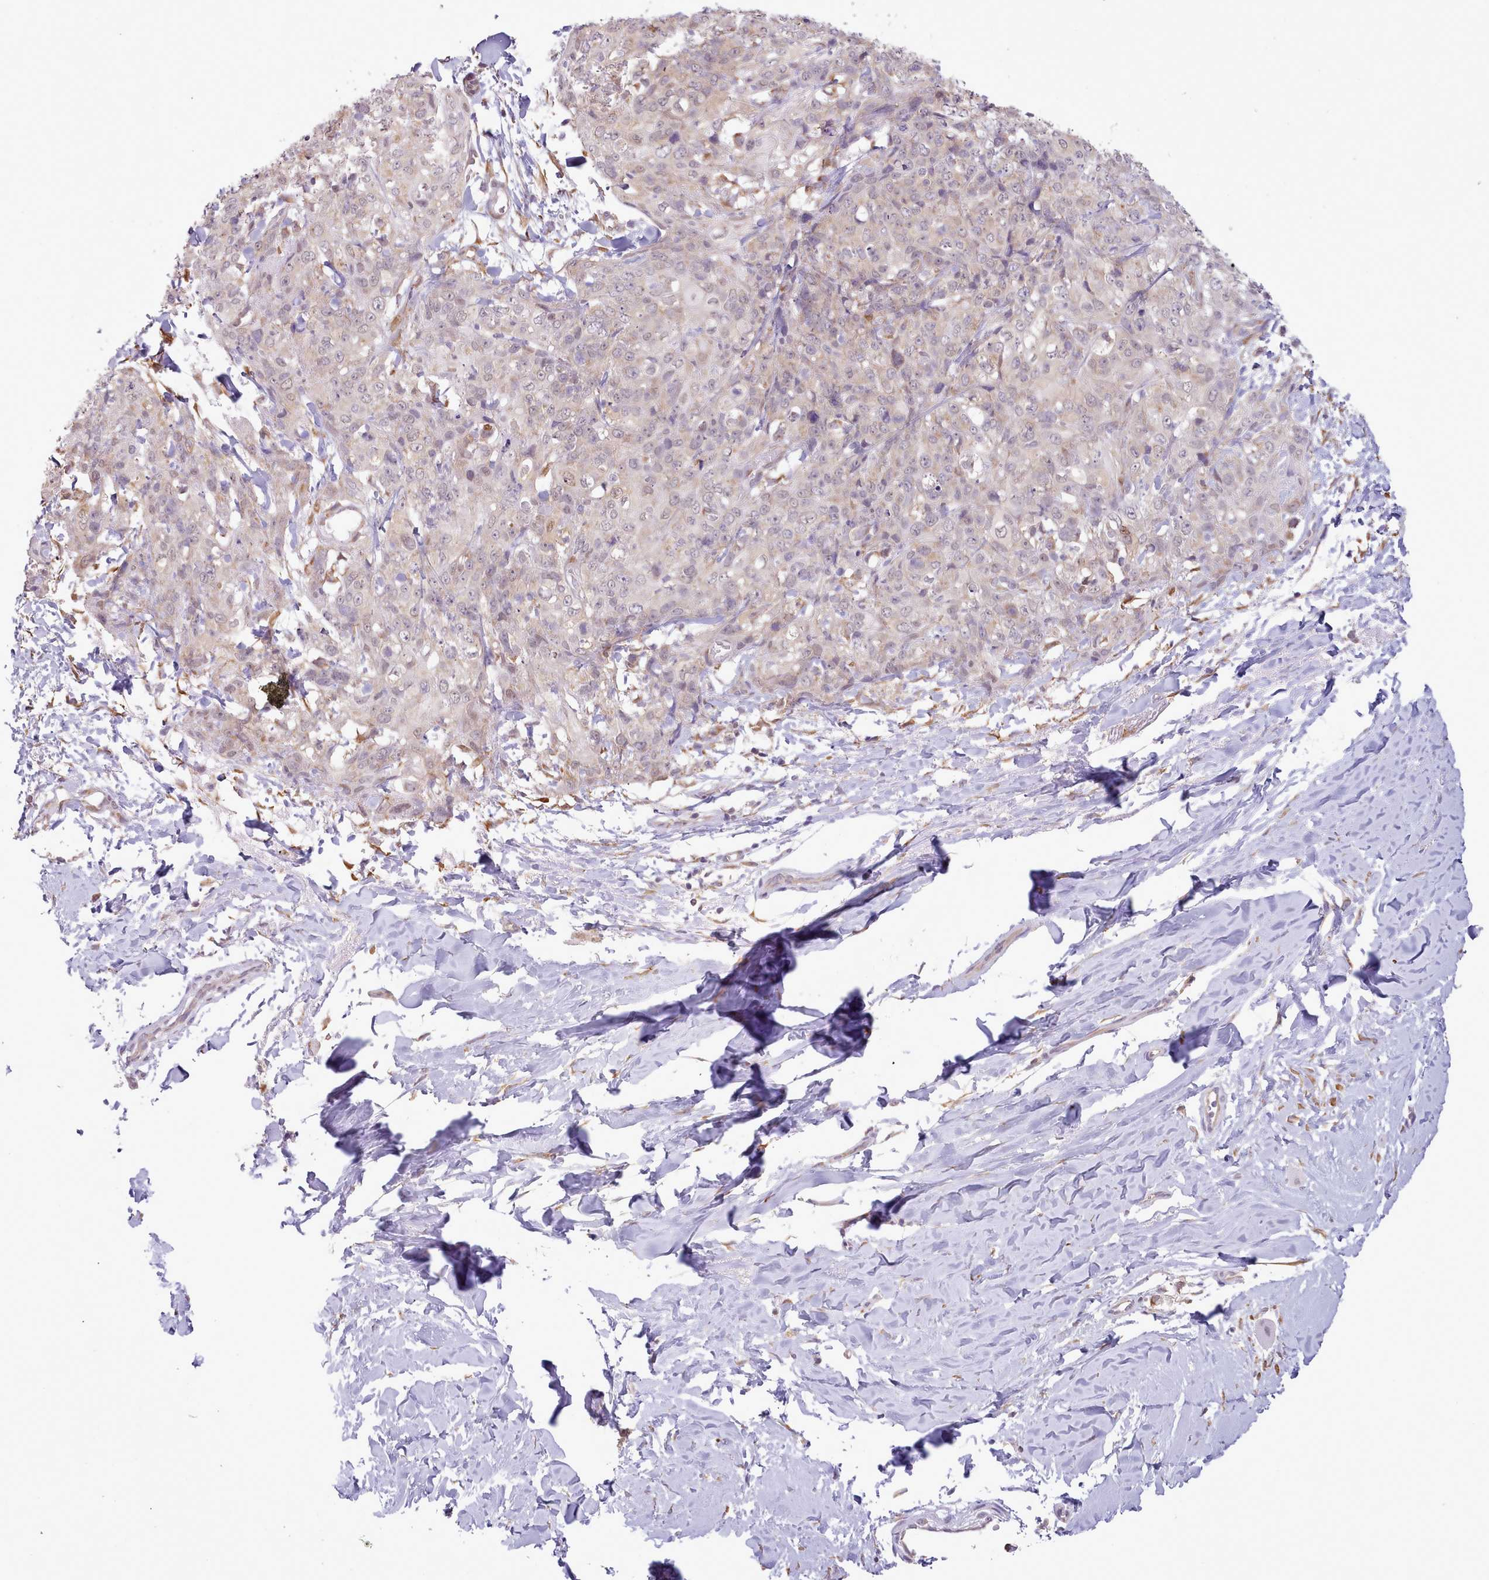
{"staining": {"intensity": "weak", "quantity": "<25%", "location": "cytoplasmic/membranous"}, "tissue": "skin cancer", "cell_type": "Tumor cells", "image_type": "cancer", "snomed": [{"axis": "morphology", "description": "Squamous cell carcinoma, NOS"}, {"axis": "topography", "description": "Skin"}, {"axis": "topography", "description": "Vulva"}], "caption": "Tumor cells show no significant protein expression in skin cancer.", "gene": "SEC61B", "patient": {"sex": "female", "age": 85}}